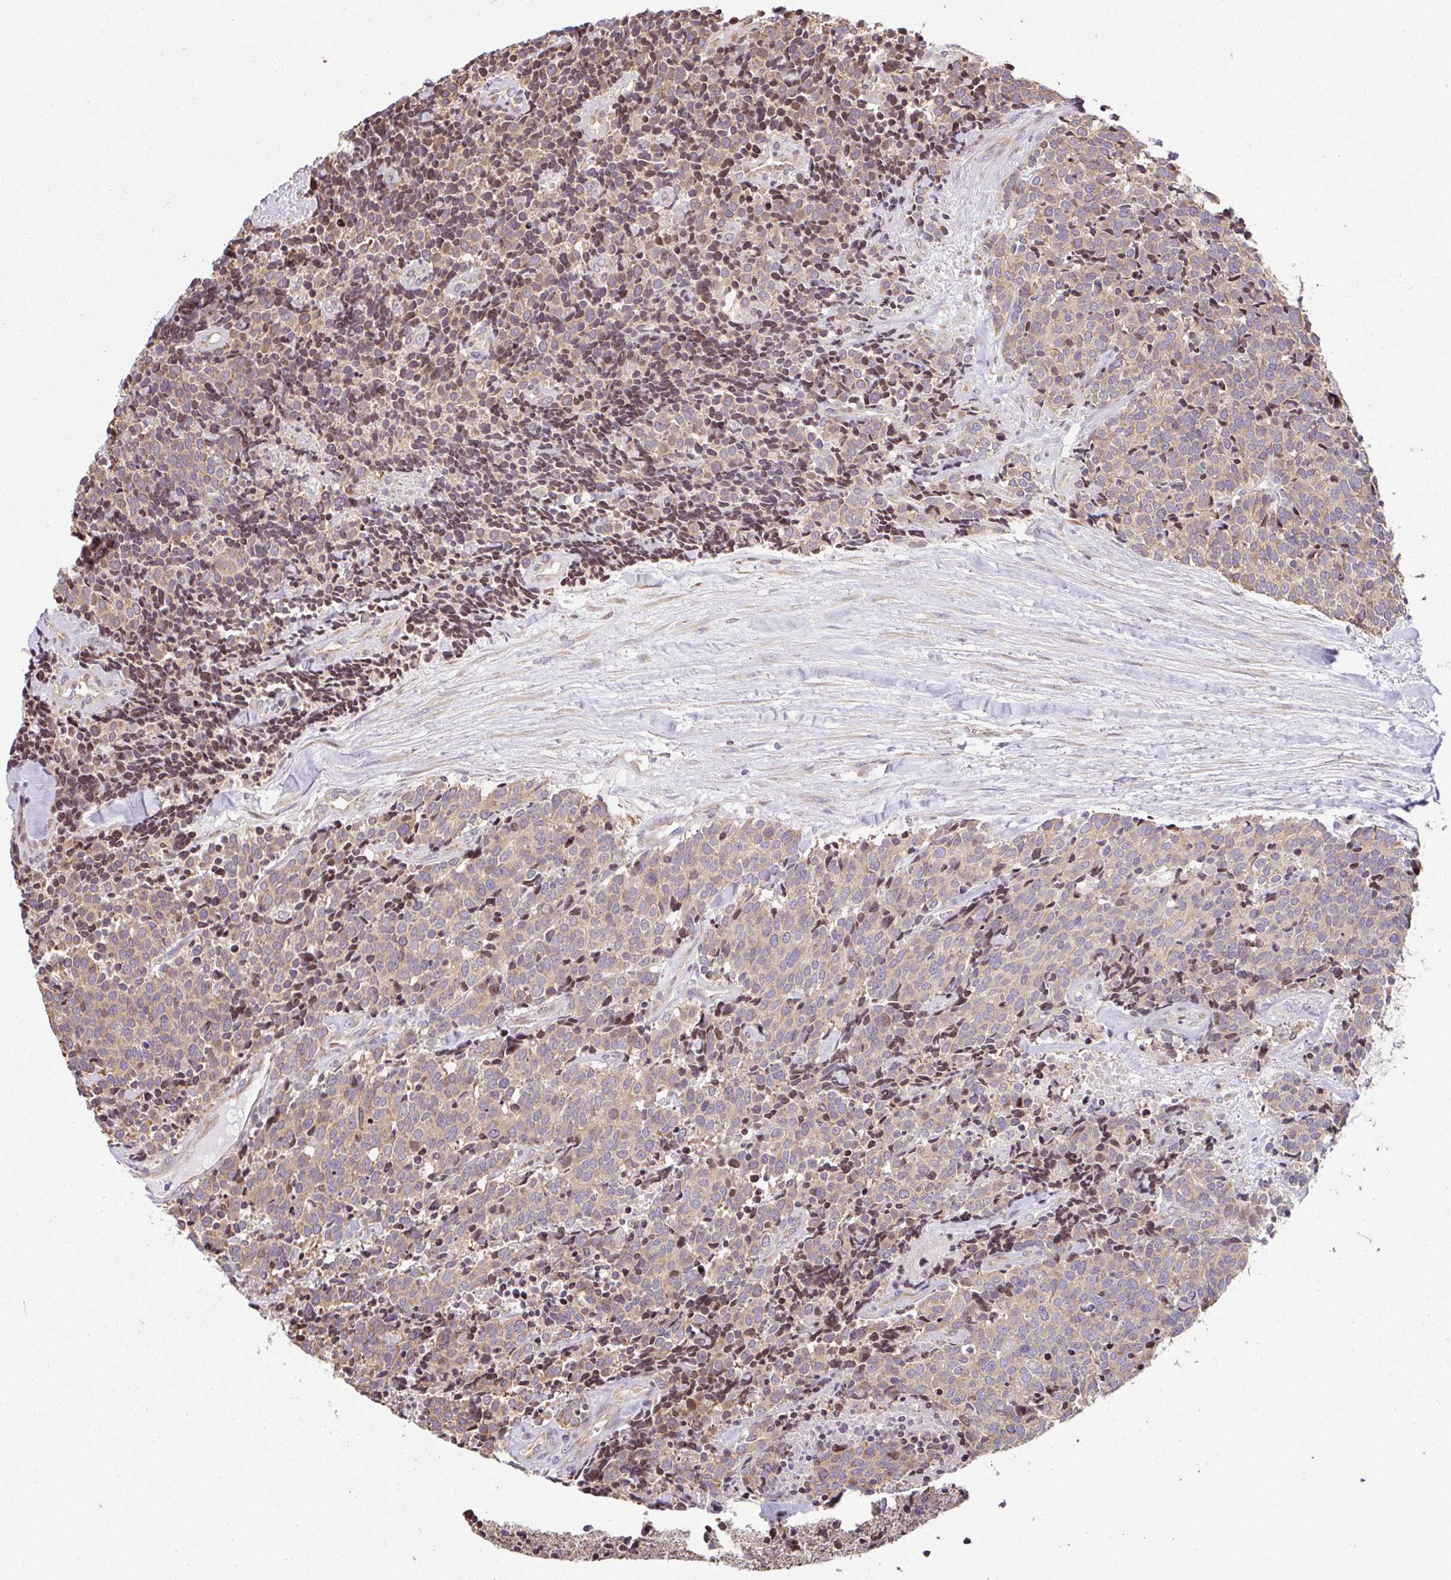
{"staining": {"intensity": "weak", "quantity": ">75%", "location": "cytoplasmic/membranous"}, "tissue": "carcinoid", "cell_type": "Tumor cells", "image_type": "cancer", "snomed": [{"axis": "morphology", "description": "Carcinoid, malignant, NOS"}, {"axis": "topography", "description": "Skin"}], "caption": "A brown stain labels weak cytoplasmic/membranous expression of a protein in carcinoid tumor cells.", "gene": "FIGNL1", "patient": {"sex": "female", "age": 79}}